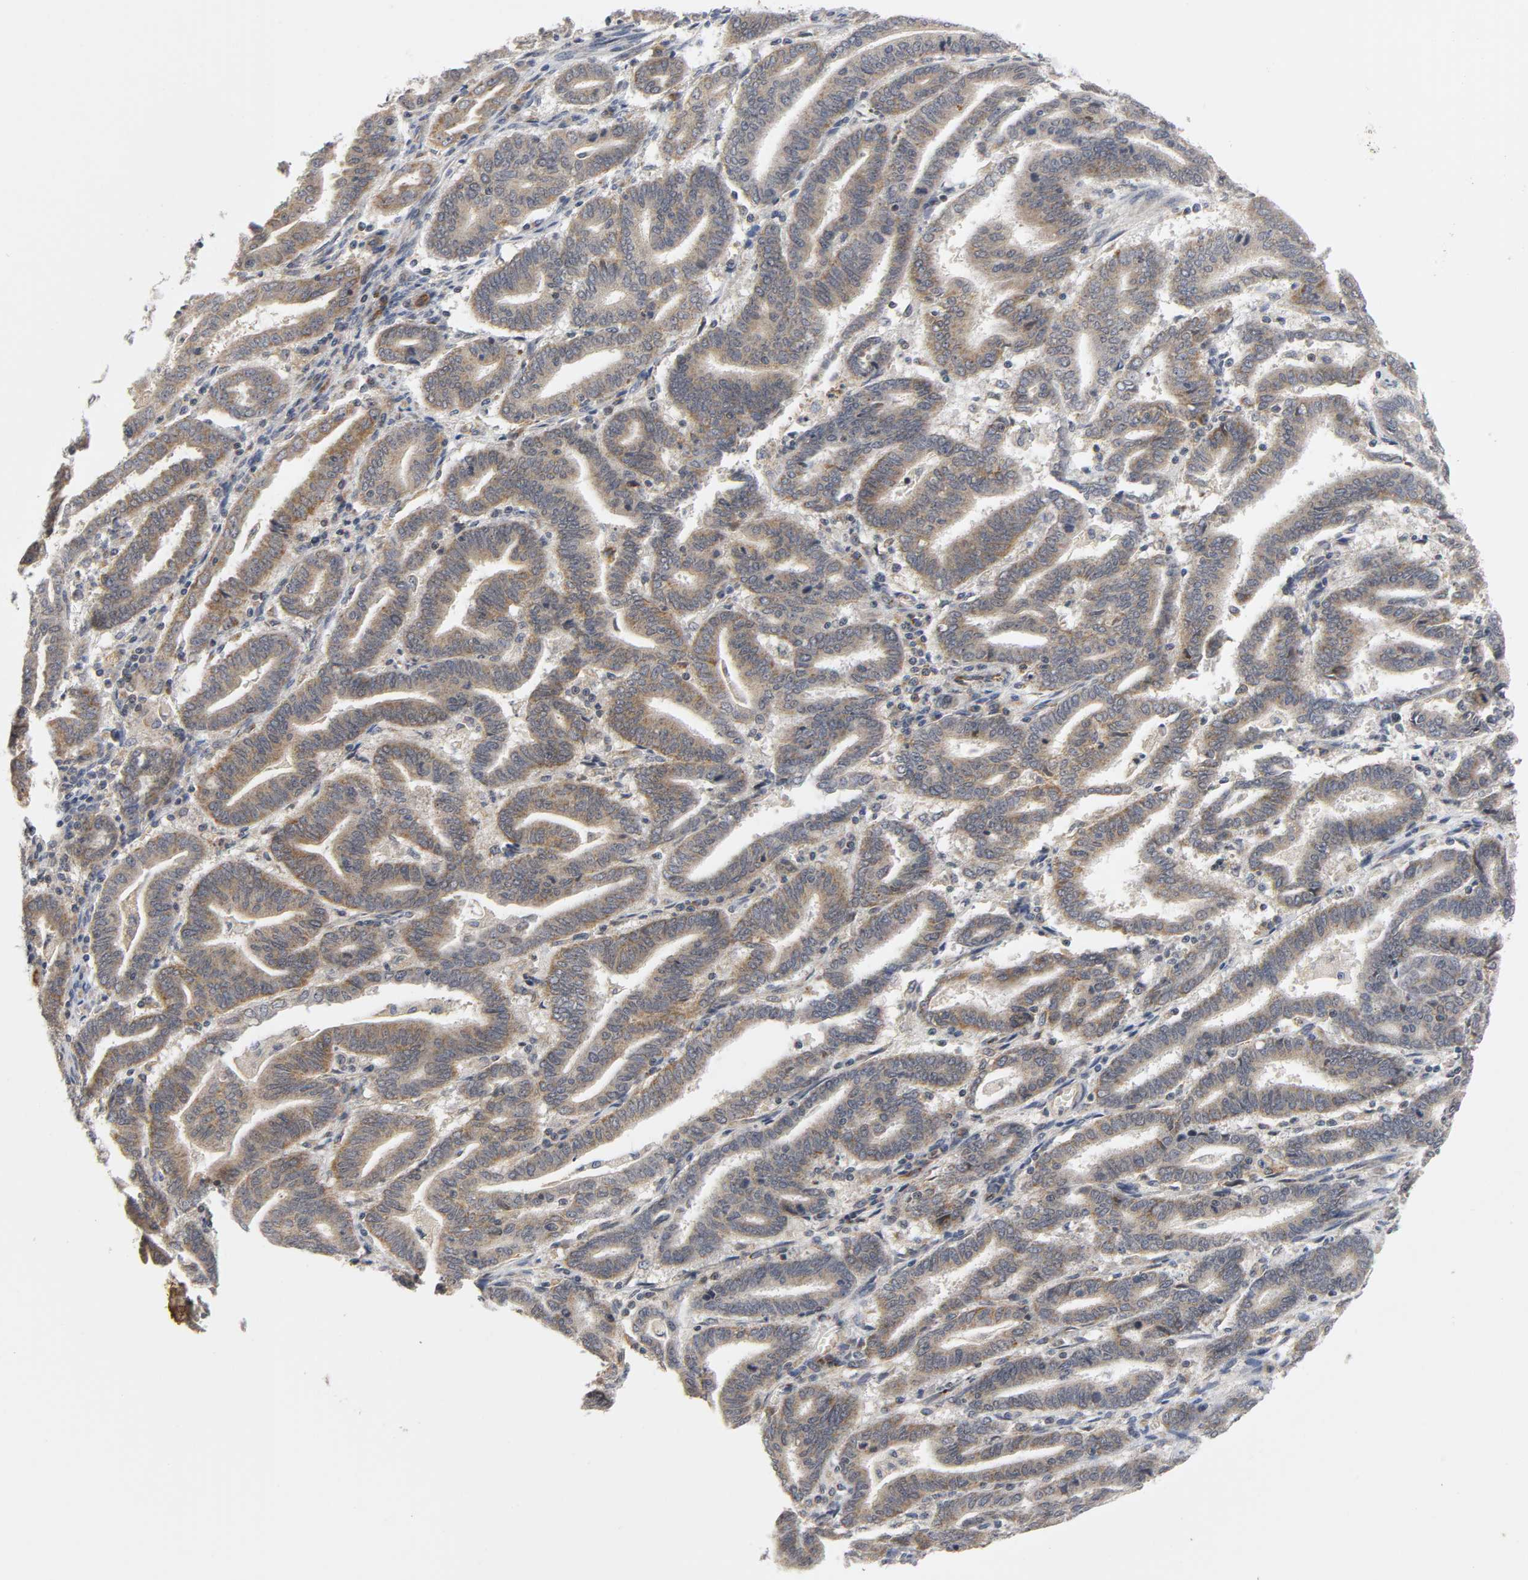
{"staining": {"intensity": "weak", "quantity": ">75%", "location": "cytoplasmic/membranous"}, "tissue": "endometrial cancer", "cell_type": "Tumor cells", "image_type": "cancer", "snomed": [{"axis": "morphology", "description": "Adenocarcinoma, NOS"}, {"axis": "topography", "description": "Uterus"}], "caption": "Tumor cells show low levels of weak cytoplasmic/membranous staining in about >75% of cells in human endometrial cancer. (Brightfield microscopy of DAB IHC at high magnification).", "gene": "NRP1", "patient": {"sex": "female", "age": 83}}